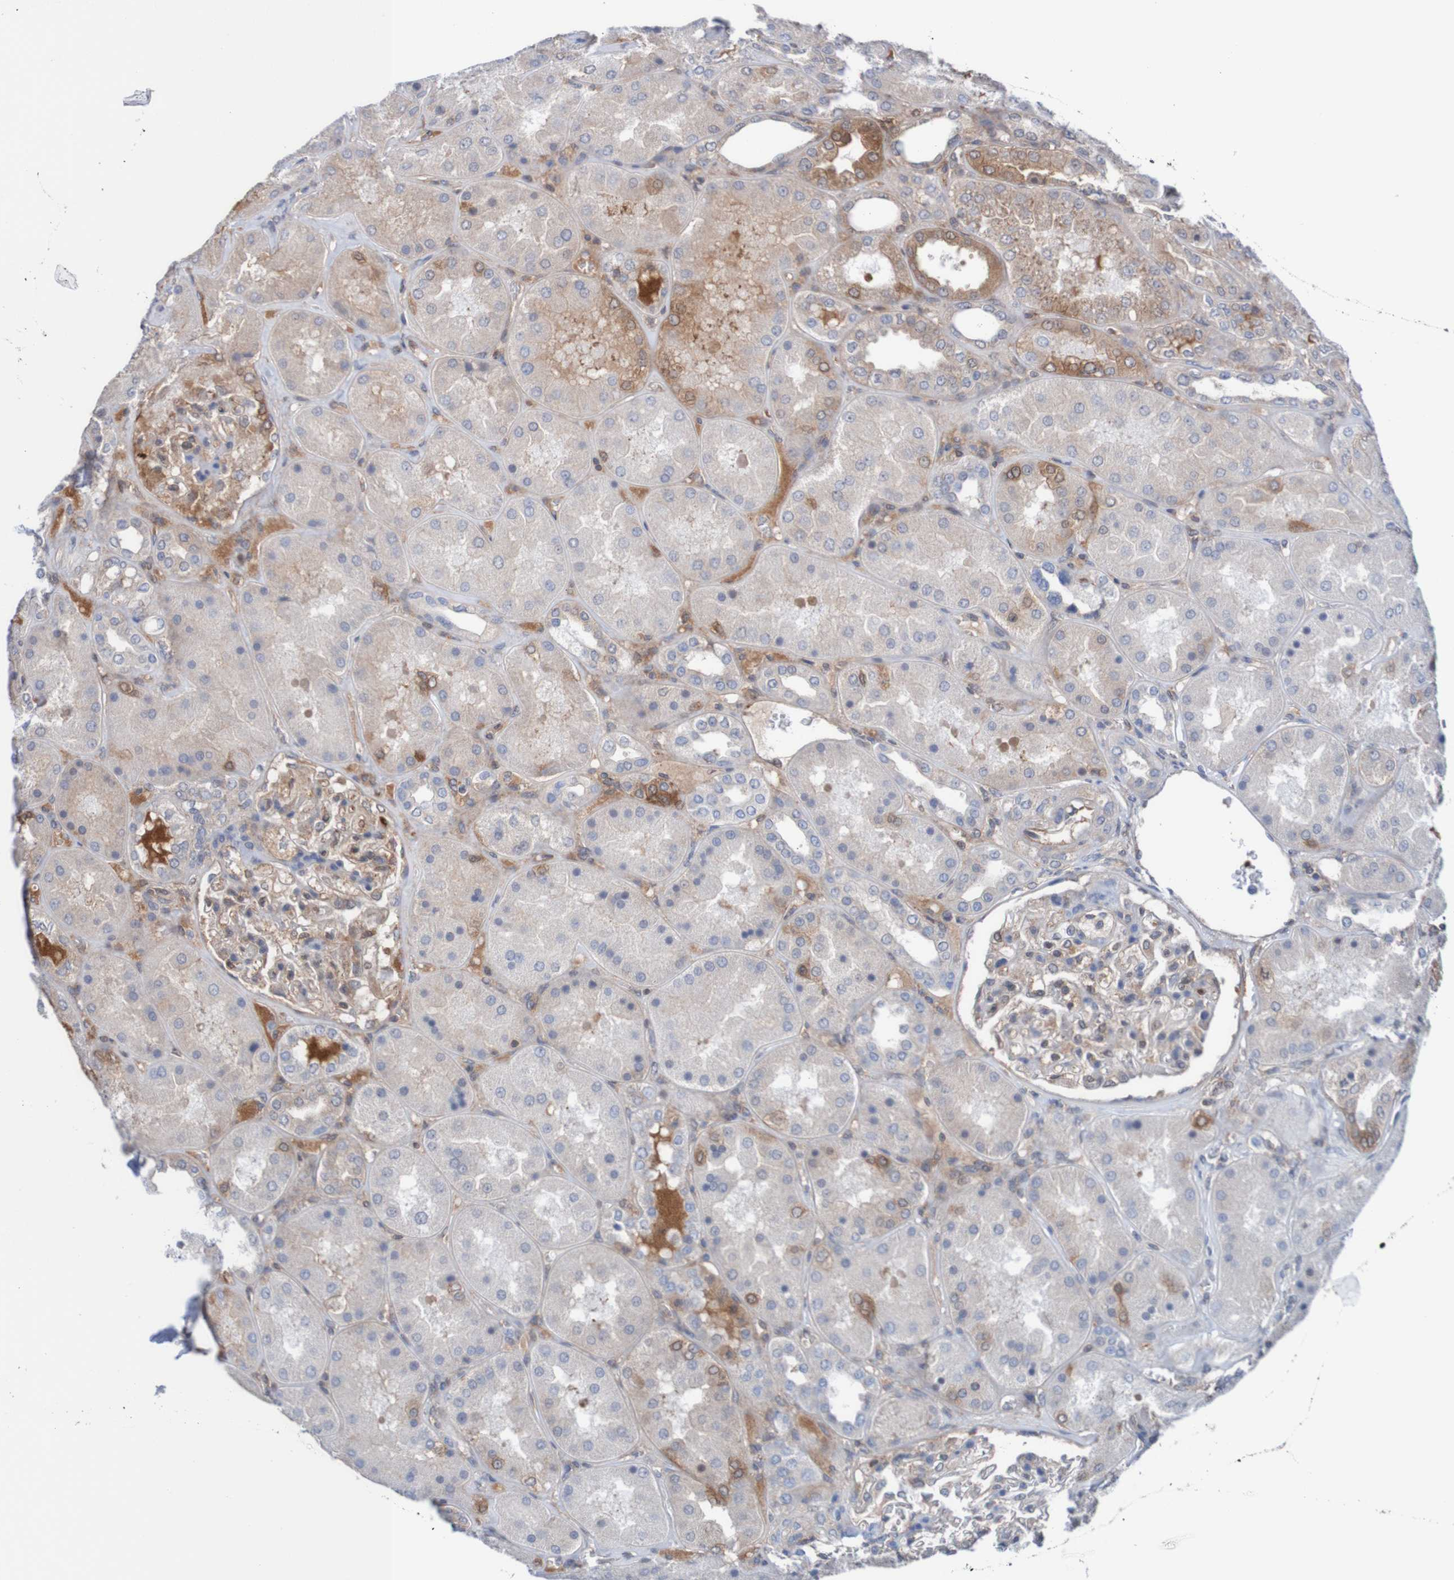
{"staining": {"intensity": "strong", "quantity": "<25%", "location": "cytoplasmic/membranous,nuclear"}, "tissue": "kidney", "cell_type": "Cells in glomeruli", "image_type": "normal", "snomed": [{"axis": "morphology", "description": "Normal tissue, NOS"}, {"axis": "topography", "description": "Kidney"}], "caption": "DAB immunohistochemical staining of benign human kidney demonstrates strong cytoplasmic/membranous,nuclear protein expression in about <25% of cells in glomeruli.", "gene": "RIGI", "patient": {"sex": "female", "age": 56}}